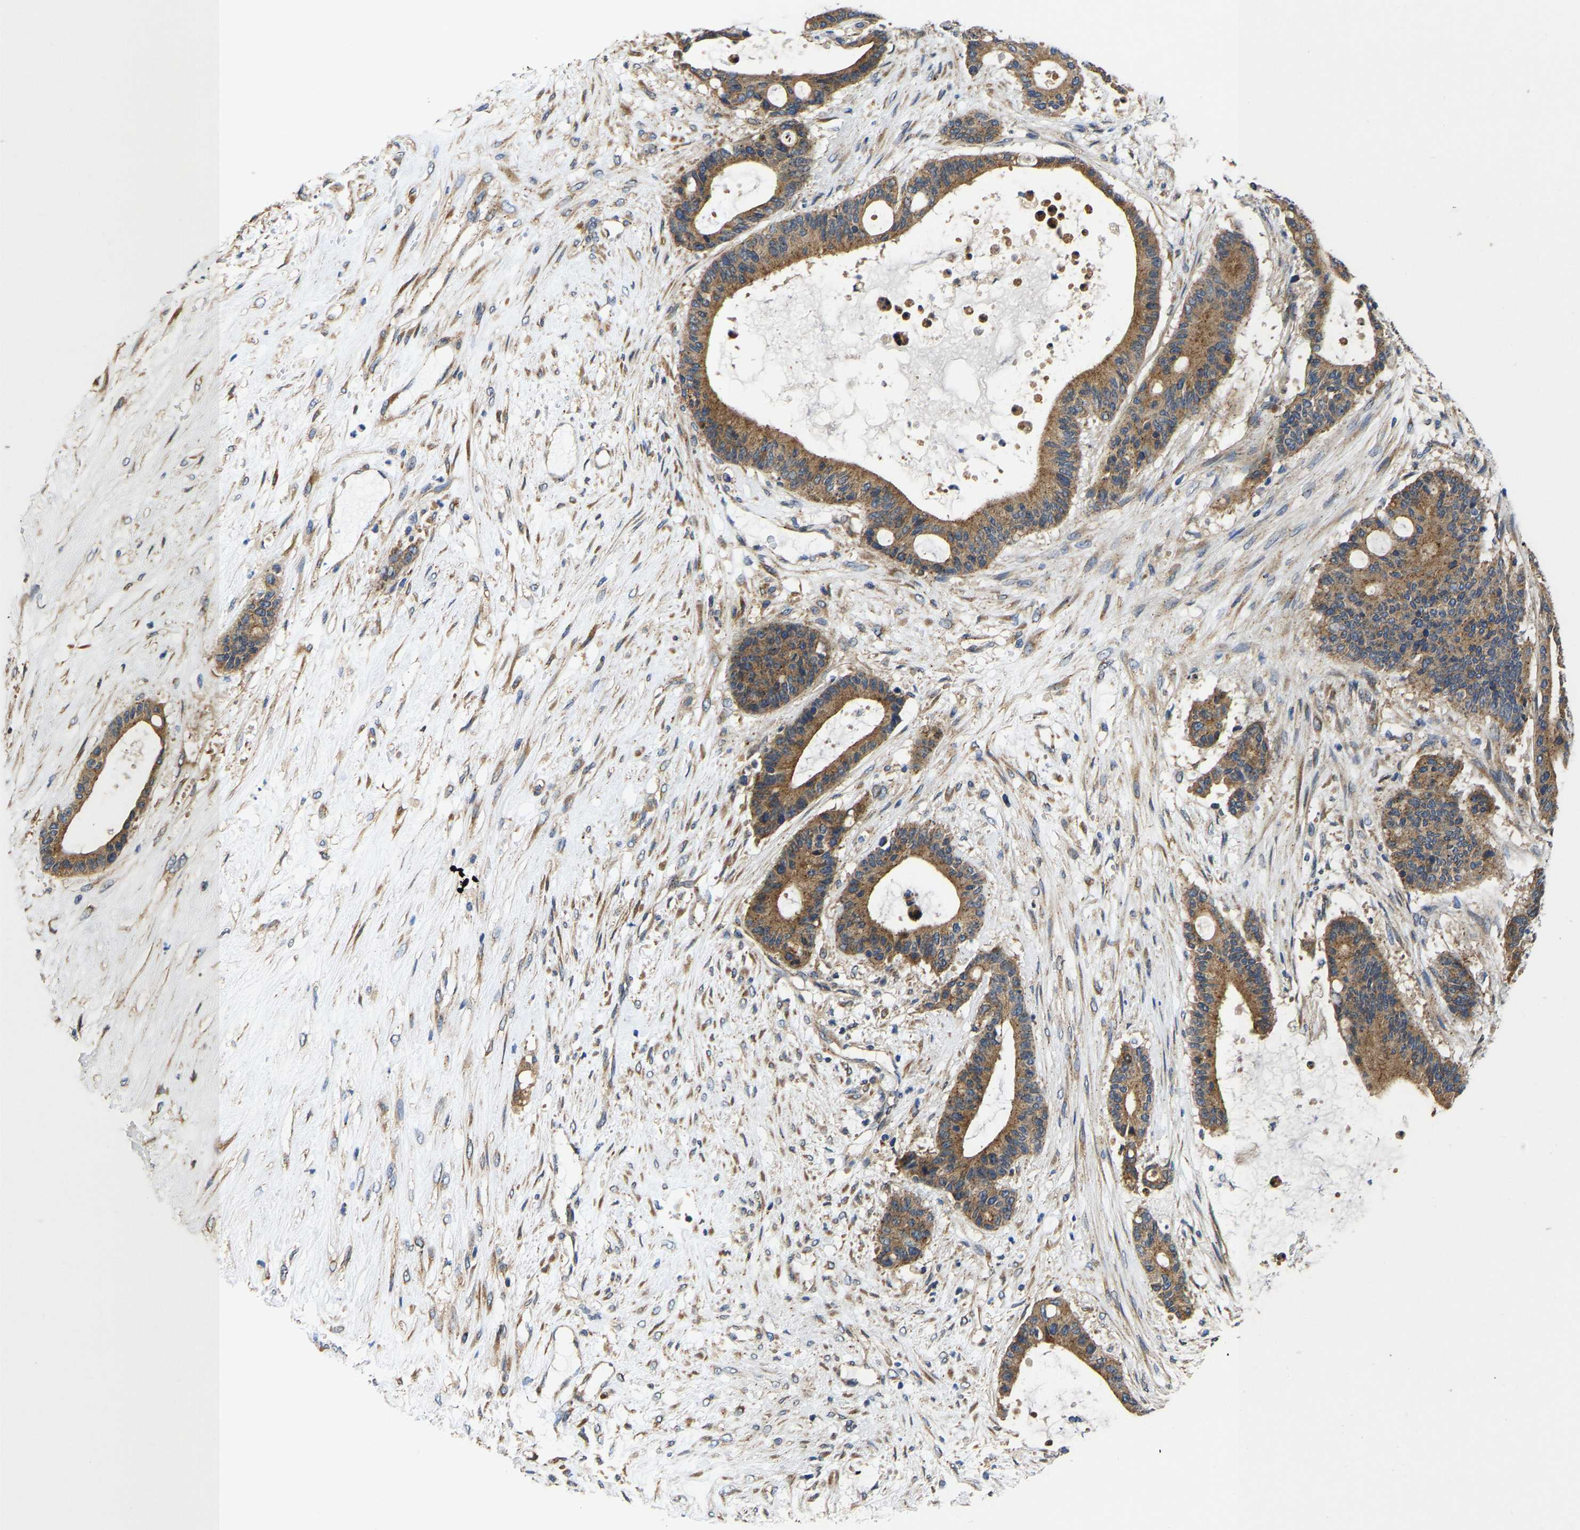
{"staining": {"intensity": "moderate", "quantity": ">75%", "location": "cytoplasmic/membranous"}, "tissue": "liver cancer", "cell_type": "Tumor cells", "image_type": "cancer", "snomed": [{"axis": "morphology", "description": "Cholangiocarcinoma"}, {"axis": "topography", "description": "Liver"}], "caption": "Liver cholangiocarcinoma tissue exhibits moderate cytoplasmic/membranous staining in approximately >75% of tumor cells, visualized by immunohistochemistry.", "gene": "ARL6IP5", "patient": {"sex": "female", "age": 73}}